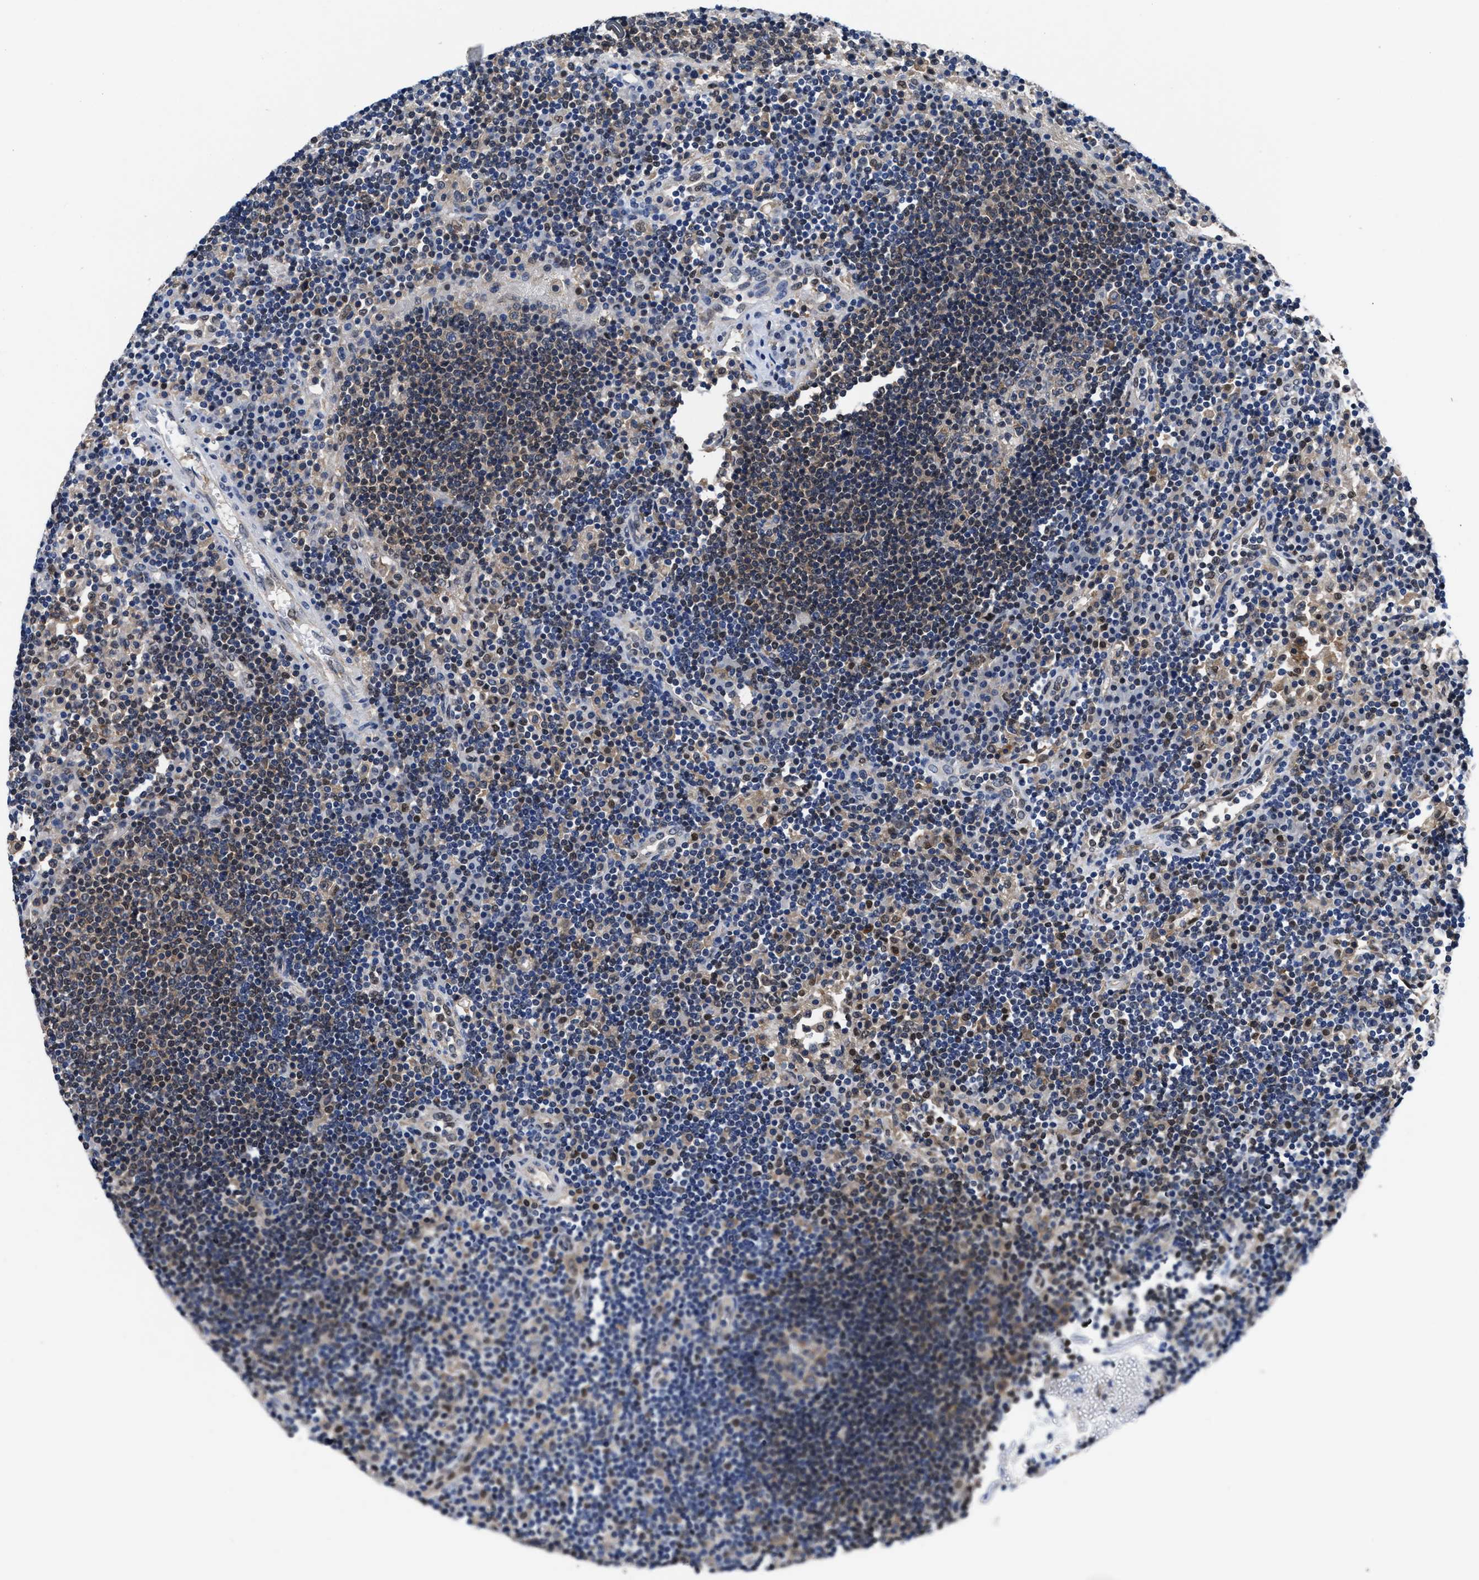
{"staining": {"intensity": "weak", "quantity": "<25%", "location": "cytoplasmic/membranous"}, "tissue": "lymph node", "cell_type": "Germinal center cells", "image_type": "normal", "snomed": [{"axis": "morphology", "description": "Normal tissue, NOS"}, {"axis": "topography", "description": "Lymph node"}], "caption": "Immunohistochemical staining of unremarkable human lymph node shows no significant staining in germinal center cells. (Brightfield microscopy of DAB (3,3'-diaminobenzidine) IHC at high magnification).", "gene": "ACLY", "patient": {"sex": "female", "age": 53}}